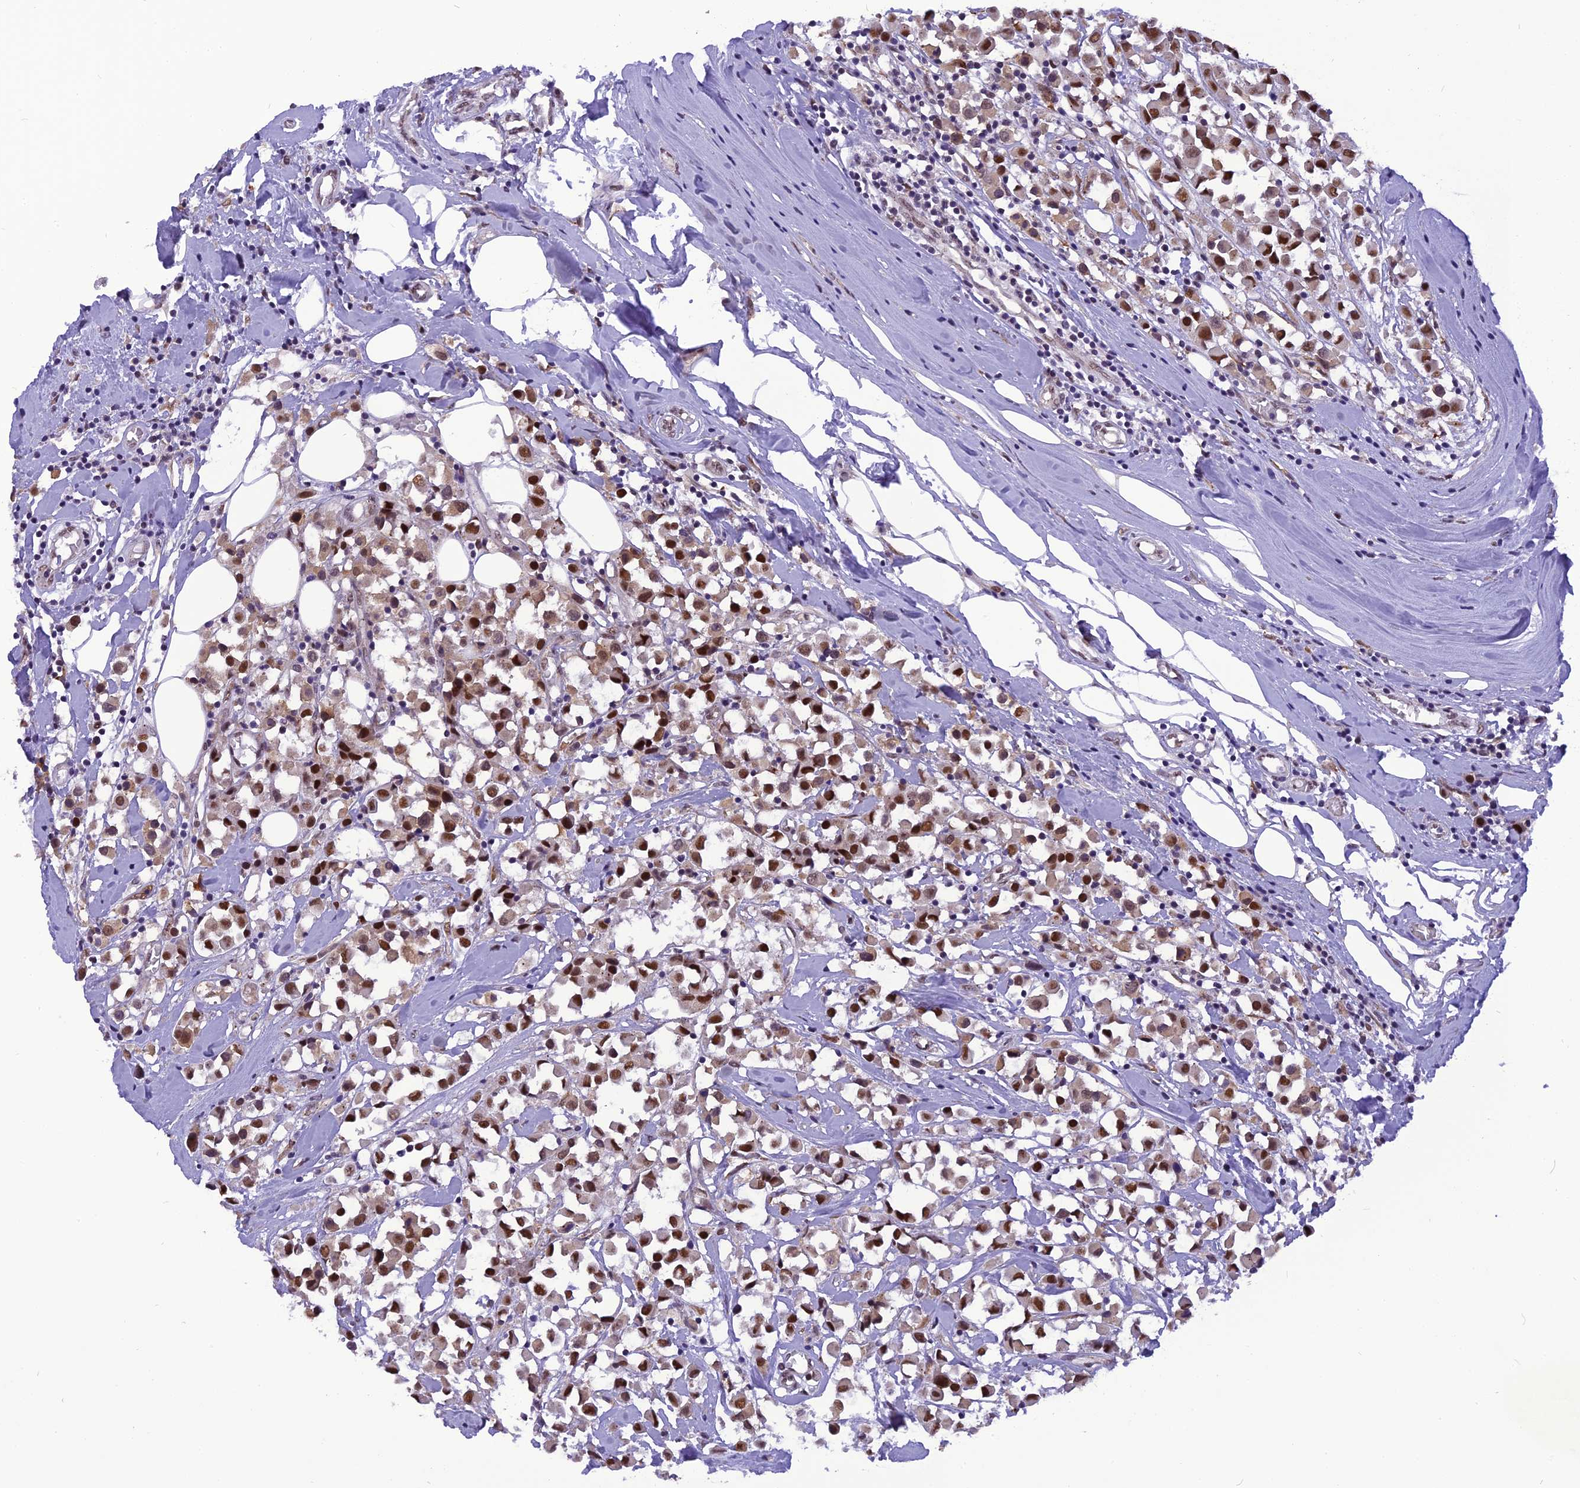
{"staining": {"intensity": "moderate", "quantity": ">75%", "location": "nuclear"}, "tissue": "breast cancer", "cell_type": "Tumor cells", "image_type": "cancer", "snomed": [{"axis": "morphology", "description": "Duct carcinoma"}, {"axis": "topography", "description": "Breast"}], "caption": "High-power microscopy captured an immunohistochemistry (IHC) histopathology image of breast cancer (invasive ductal carcinoma), revealing moderate nuclear staining in about >75% of tumor cells.", "gene": "IRF2BP1", "patient": {"sex": "female", "age": 61}}